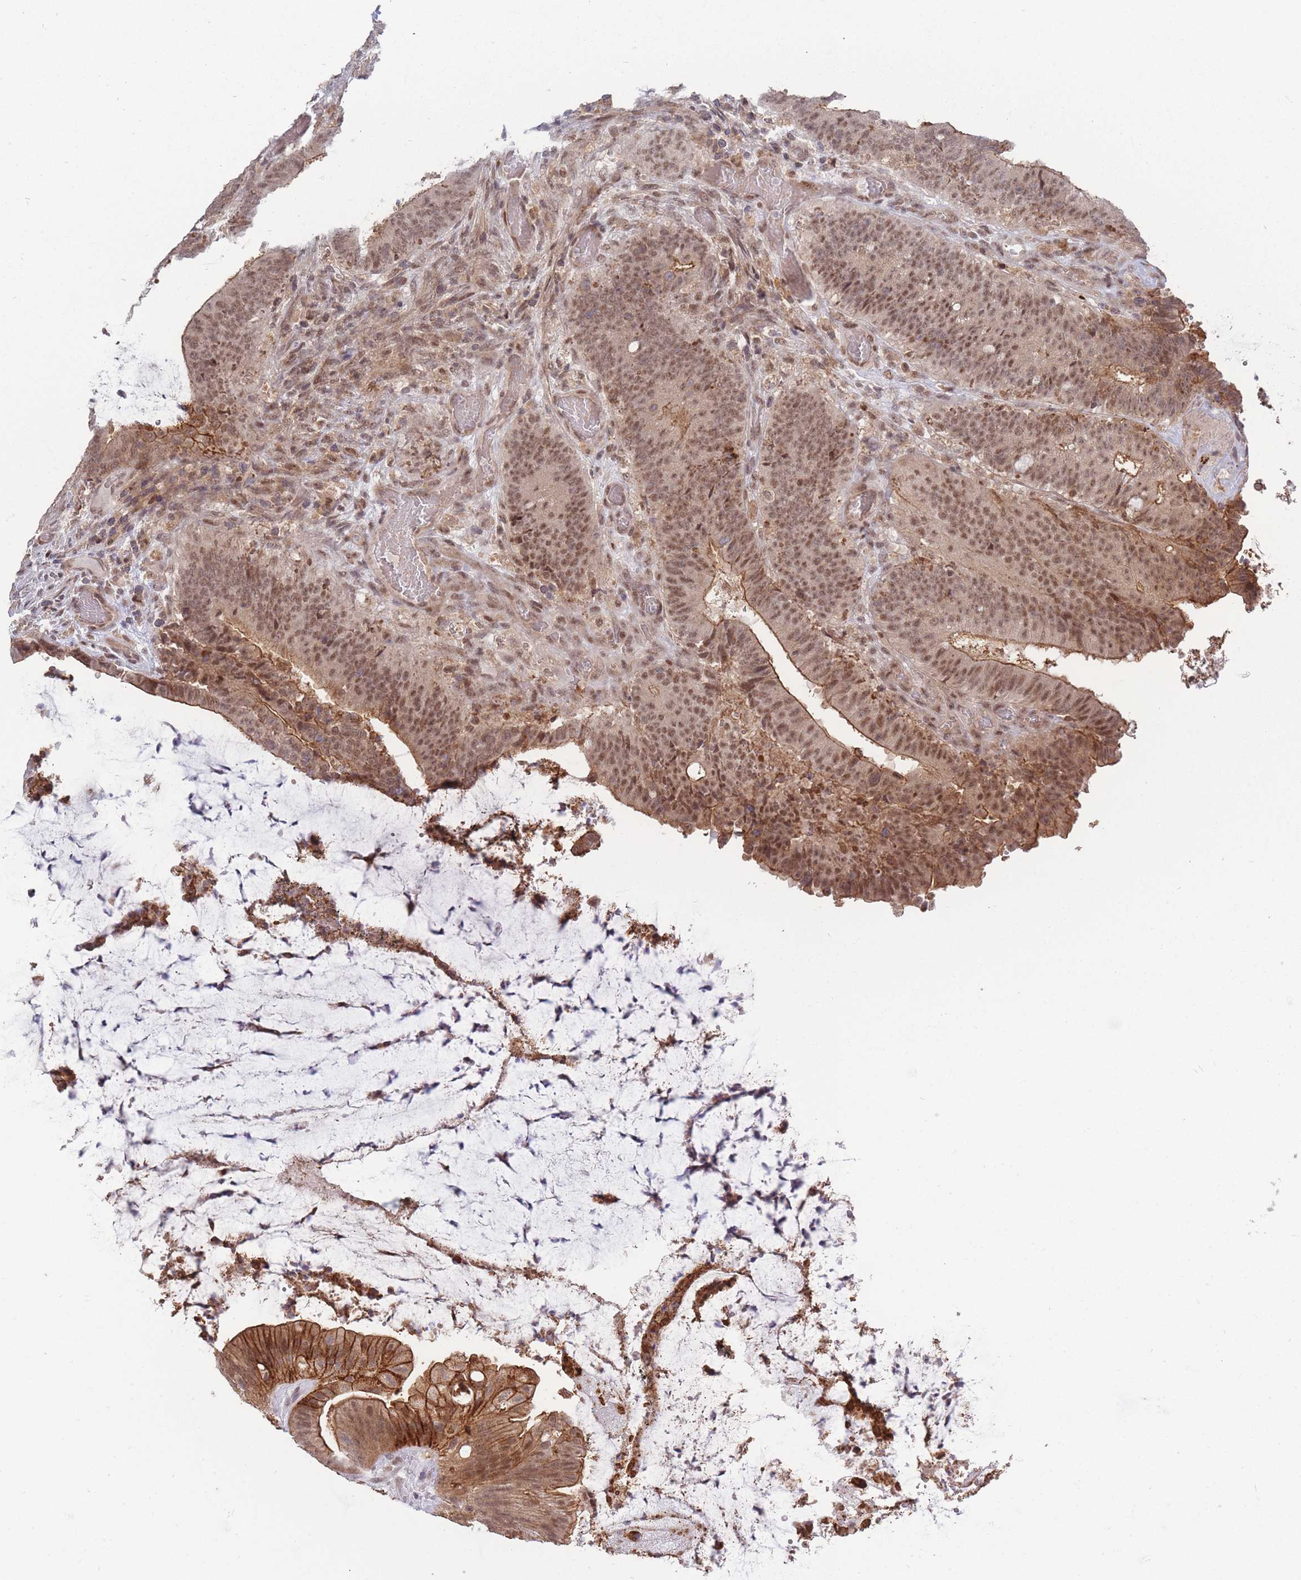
{"staining": {"intensity": "moderate", "quantity": ">75%", "location": "cytoplasmic/membranous,nuclear"}, "tissue": "colorectal cancer", "cell_type": "Tumor cells", "image_type": "cancer", "snomed": [{"axis": "morphology", "description": "Adenocarcinoma, NOS"}, {"axis": "topography", "description": "Colon"}], "caption": "This histopathology image shows immunohistochemistry (IHC) staining of colorectal adenocarcinoma, with medium moderate cytoplasmic/membranous and nuclear expression in about >75% of tumor cells.", "gene": "BOD1L1", "patient": {"sex": "female", "age": 43}}